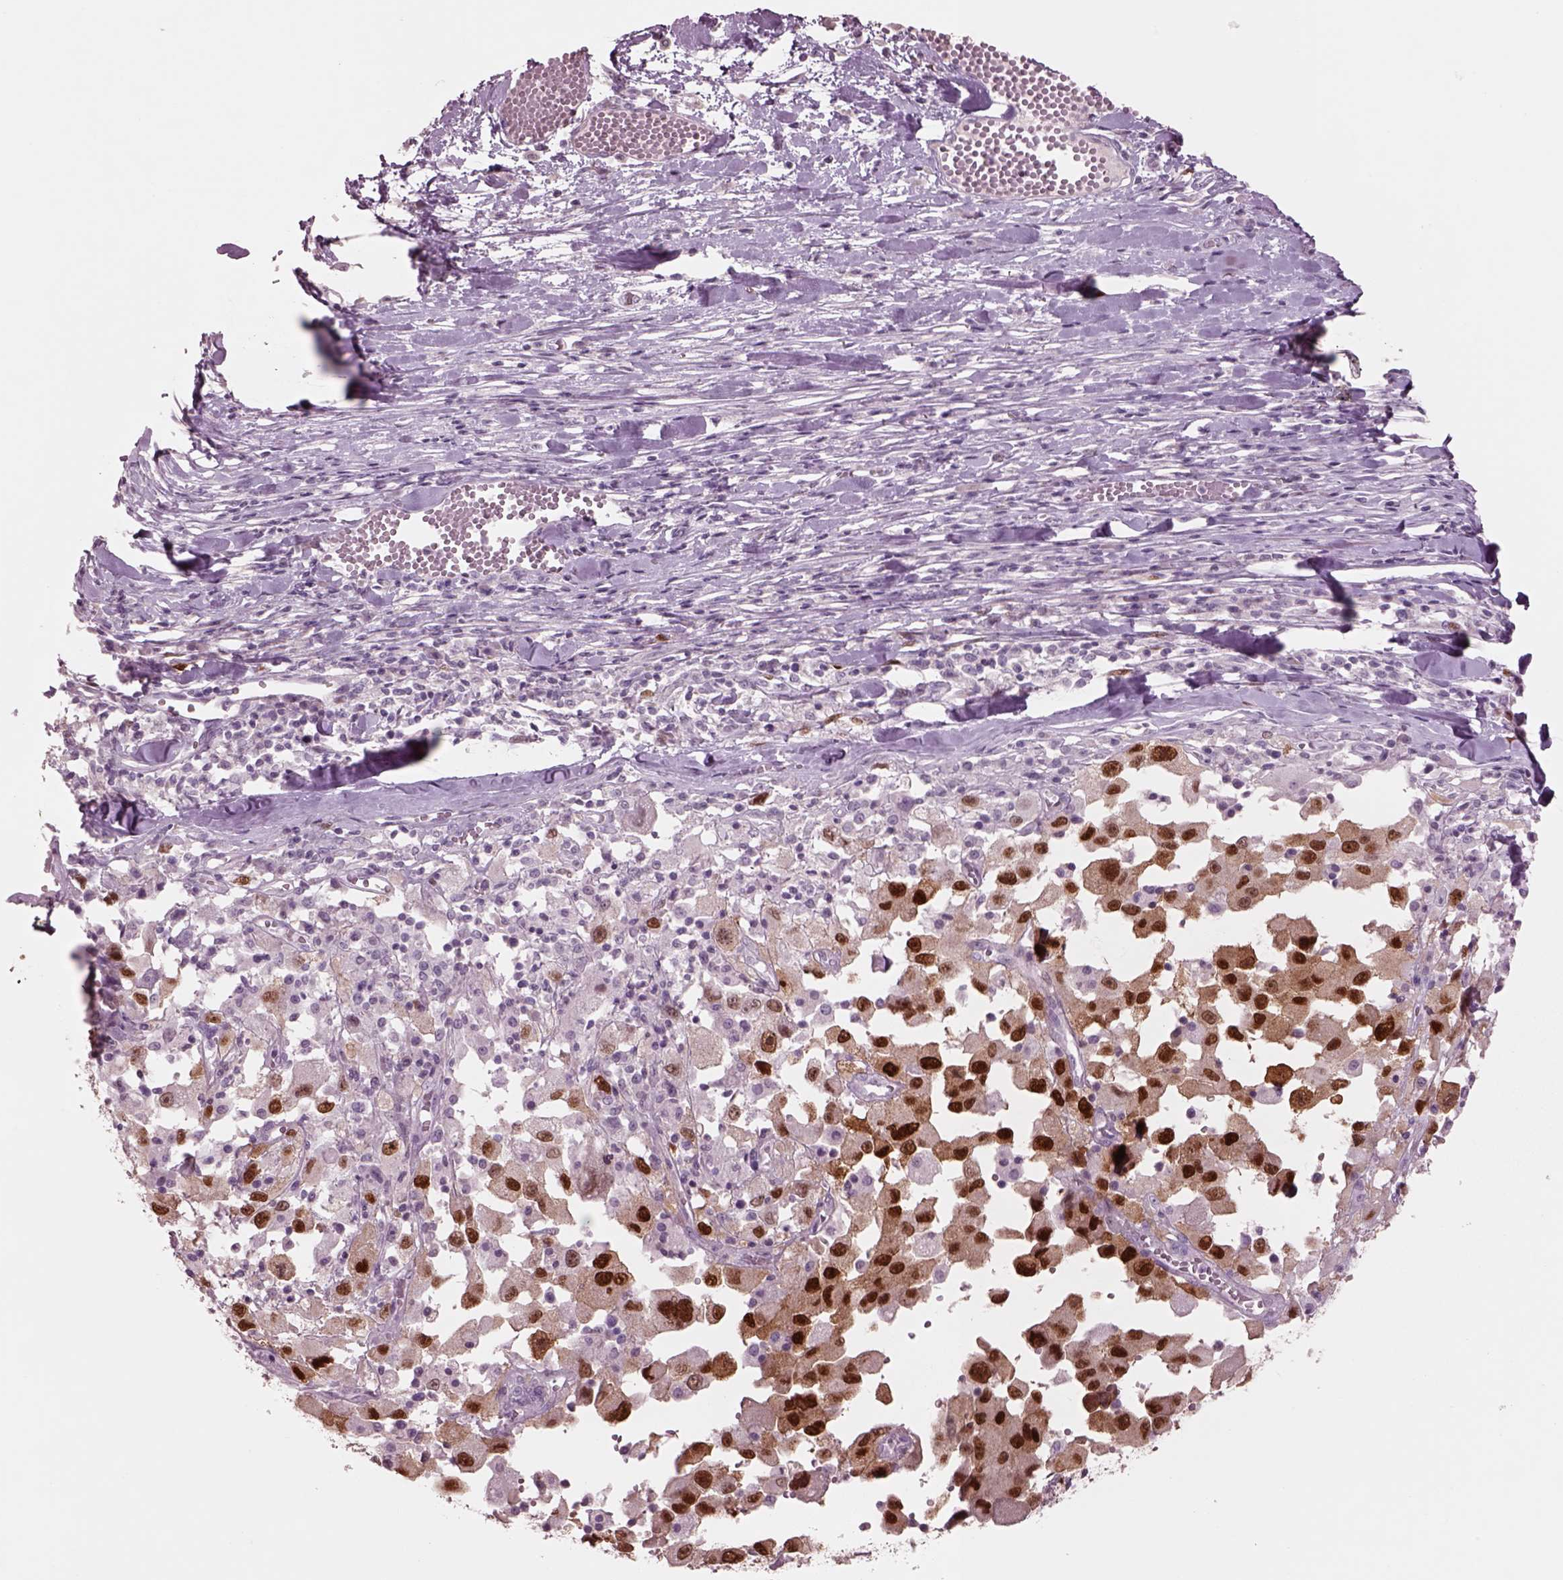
{"staining": {"intensity": "strong", "quantity": ">75%", "location": "nuclear"}, "tissue": "melanoma", "cell_type": "Tumor cells", "image_type": "cancer", "snomed": [{"axis": "morphology", "description": "Malignant melanoma, Metastatic site"}, {"axis": "topography", "description": "Lymph node"}], "caption": "Malignant melanoma (metastatic site) tissue displays strong nuclear staining in about >75% of tumor cells", "gene": "SOX9", "patient": {"sex": "male", "age": 50}}